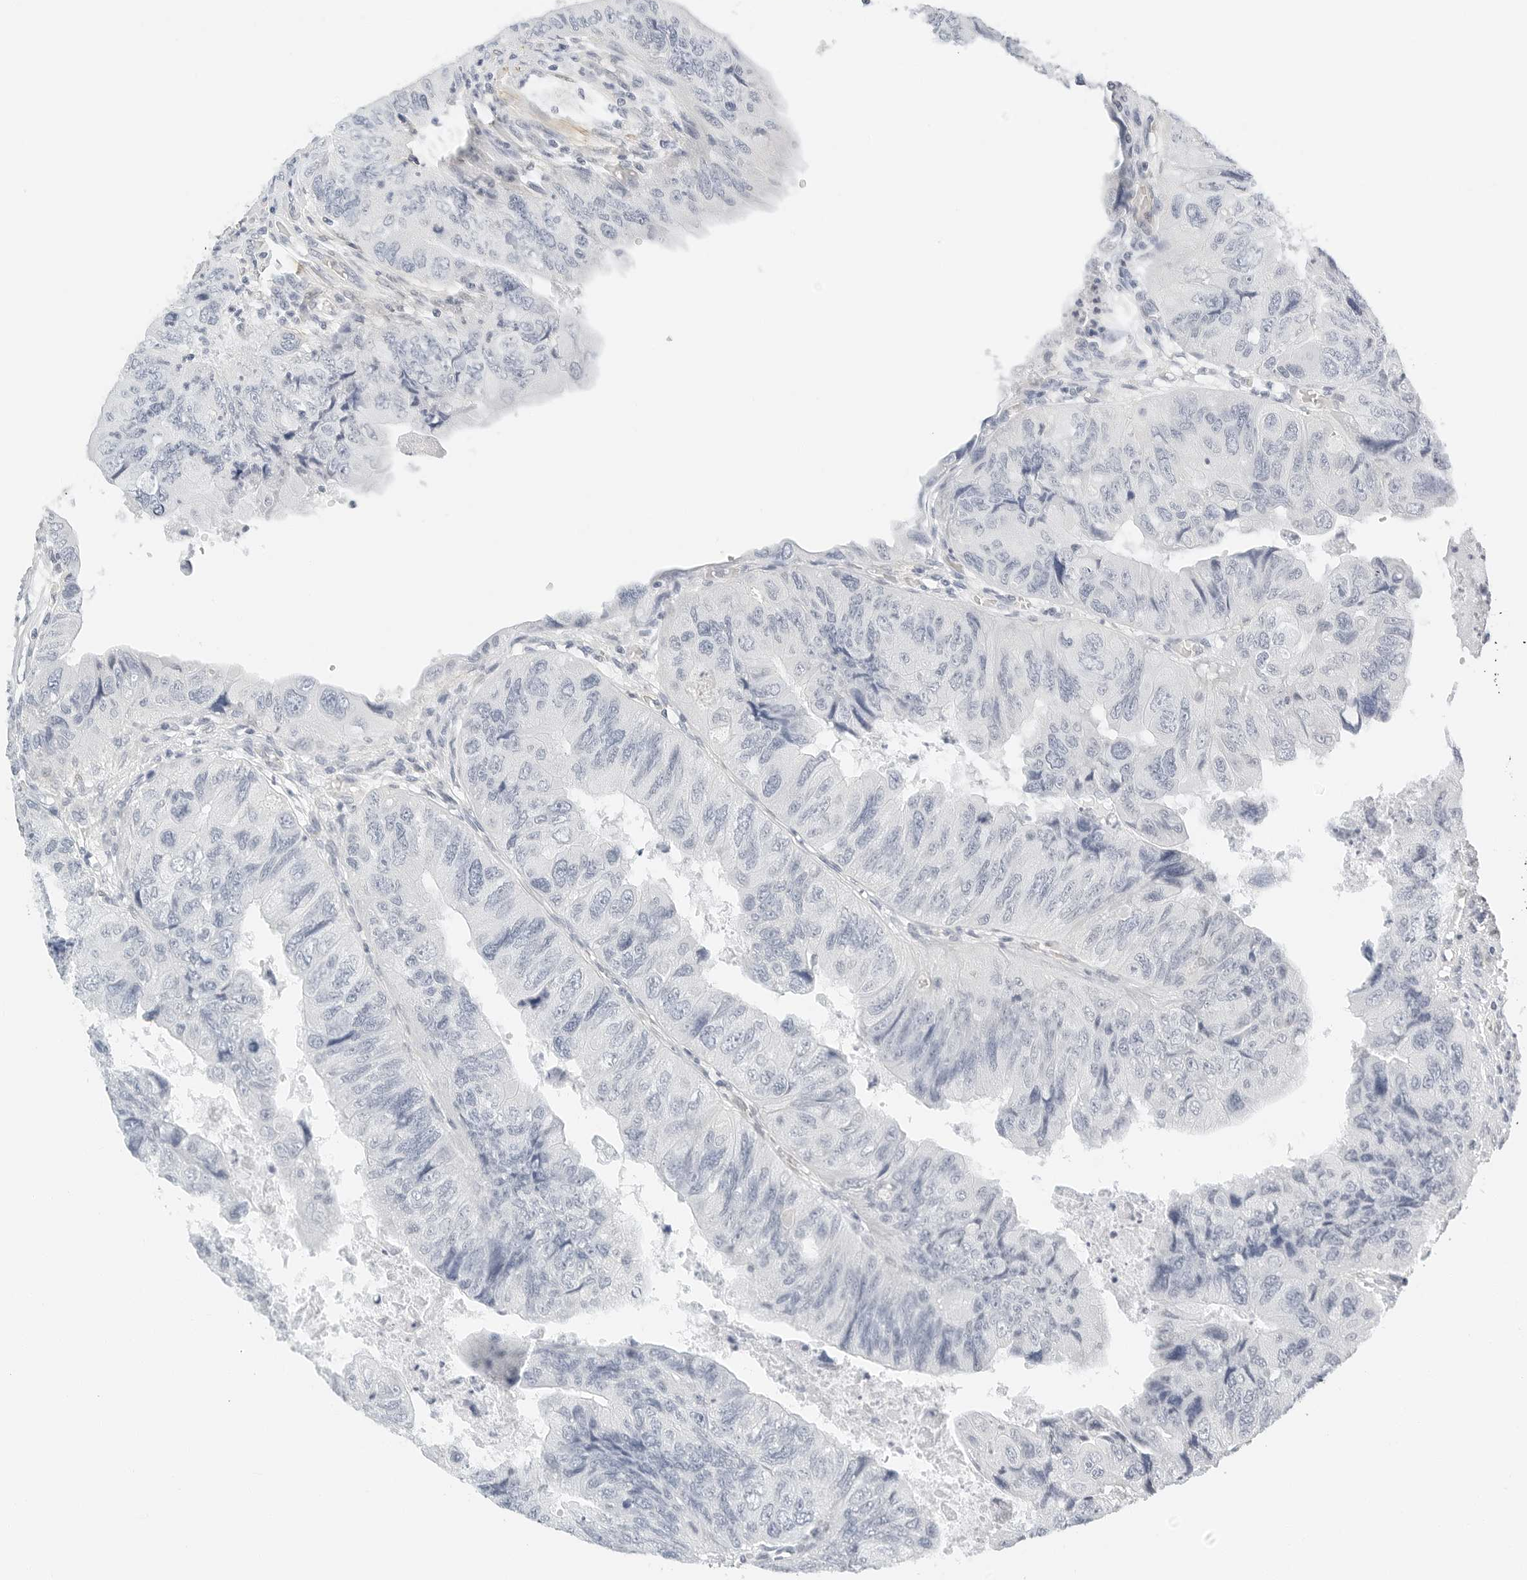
{"staining": {"intensity": "negative", "quantity": "none", "location": "none"}, "tissue": "colorectal cancer", "cell_type": "Tumor cells", "image_type": "cancer", "snomed": [{"axis": "morphology", "description": "Adenocarcinoma, NOS"}, {"axis": "topography", "description": "Rectum"}], "caption": "Immunohistochemistry (IHC) image of neoplastic tissue: human colorectal adenocarcinoma stained with DAB shows no significant protein staining in tumor cells.", "gene": "PKDCC", "patient": {"sex": "male", "age": 63}}